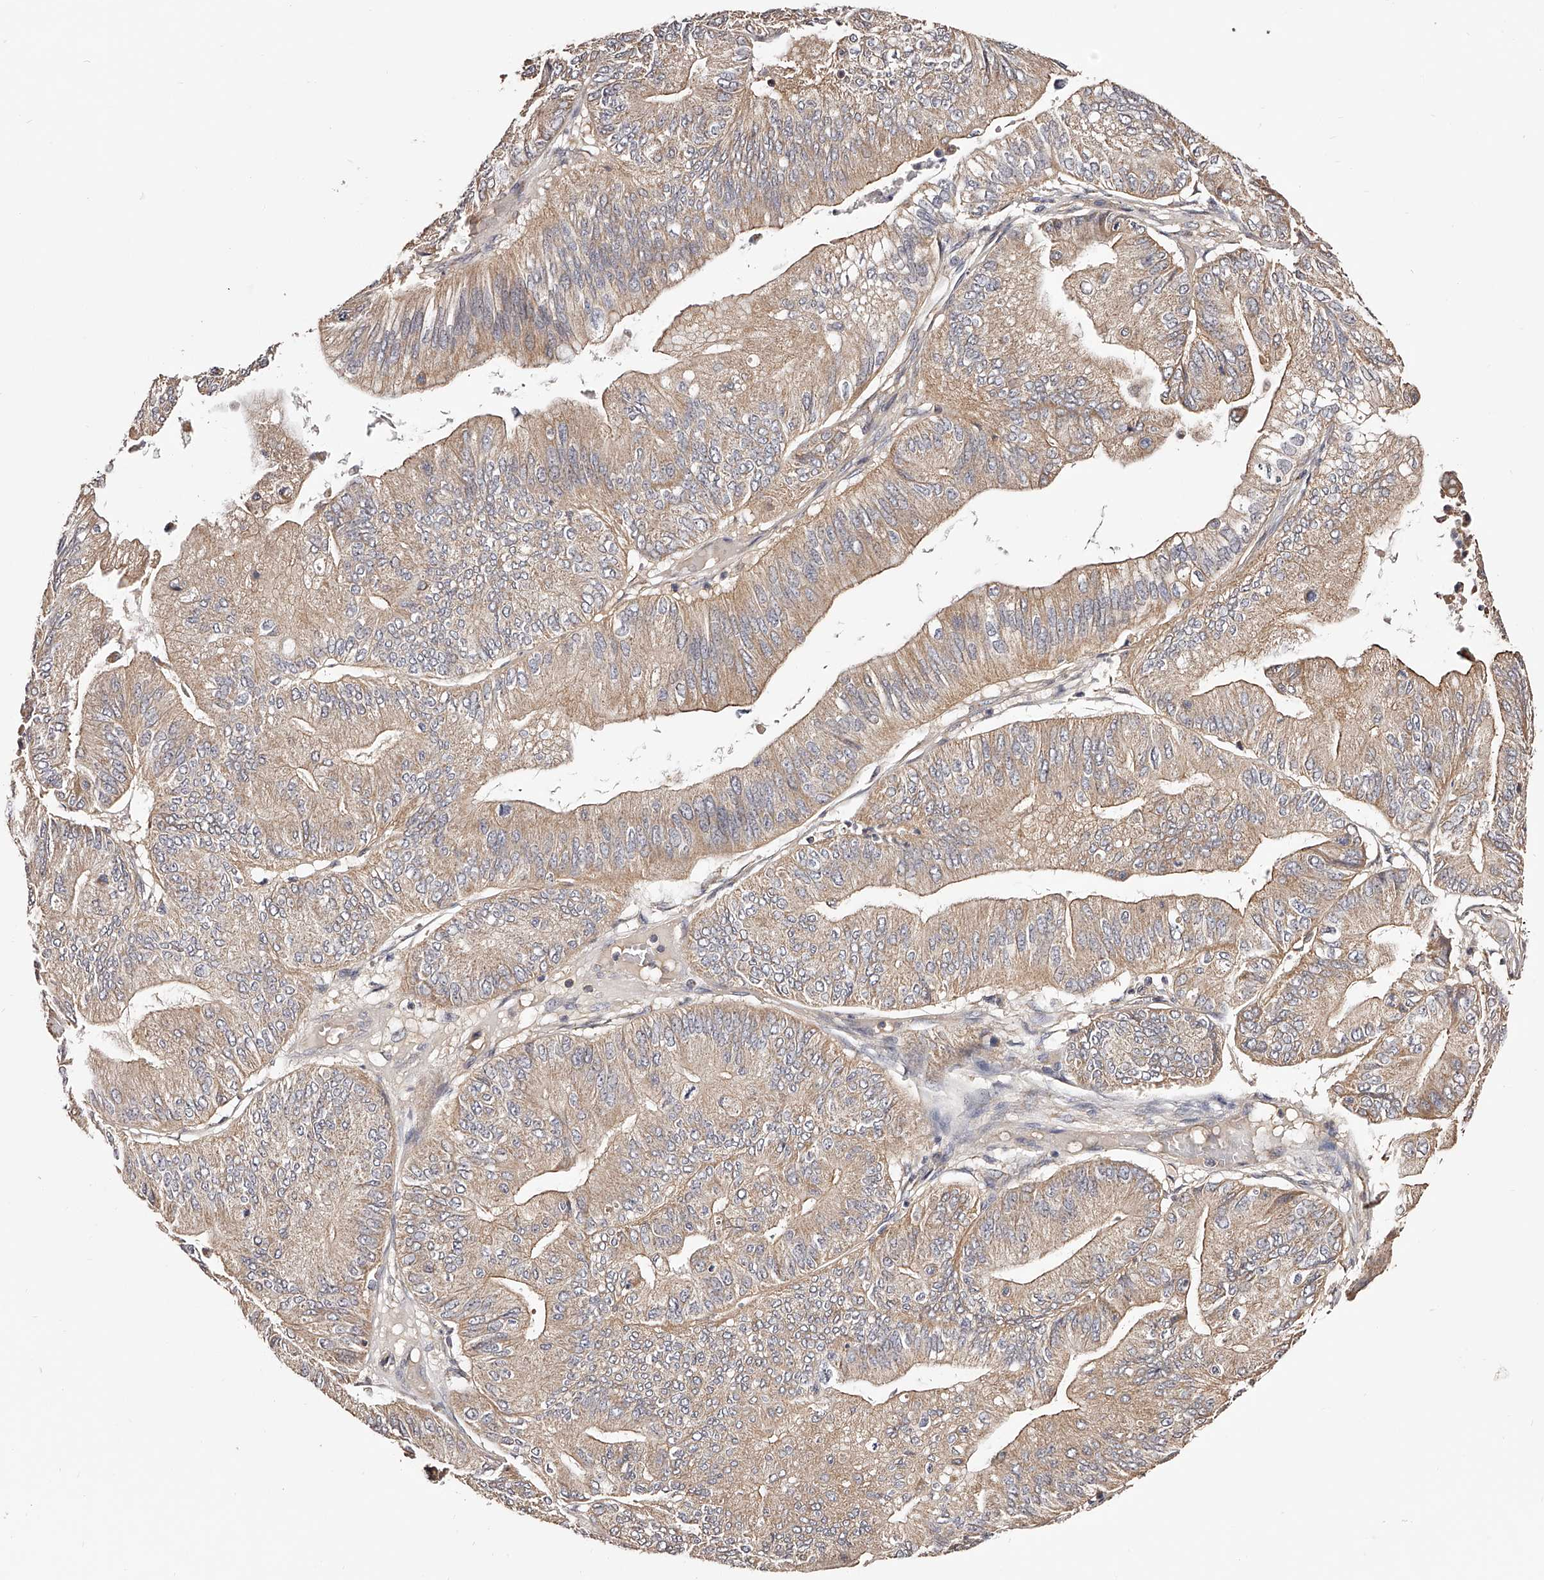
{"staining": {"intensity": "weak", "quantity": ">75%", "location": "cytoplasmic/membranous"}, "tissue": "ovarian cancer", "cell_type": "Tumor cells", "image_type": "cancer", "snomed": [{"axis": "morphology", "description": "Cystadenocarcinoma, mucinous, NOS"}, {"axis": "topography", "description": "Ovary"}], "caption": "Protein staining reveals weak cytoplasmic/membranous expression in approximately >75% of tumor cells in ovarian mucinous cystadenocarcinoma.", "gene": "USP21", "patient": {"sex": "female", "age": 61}}